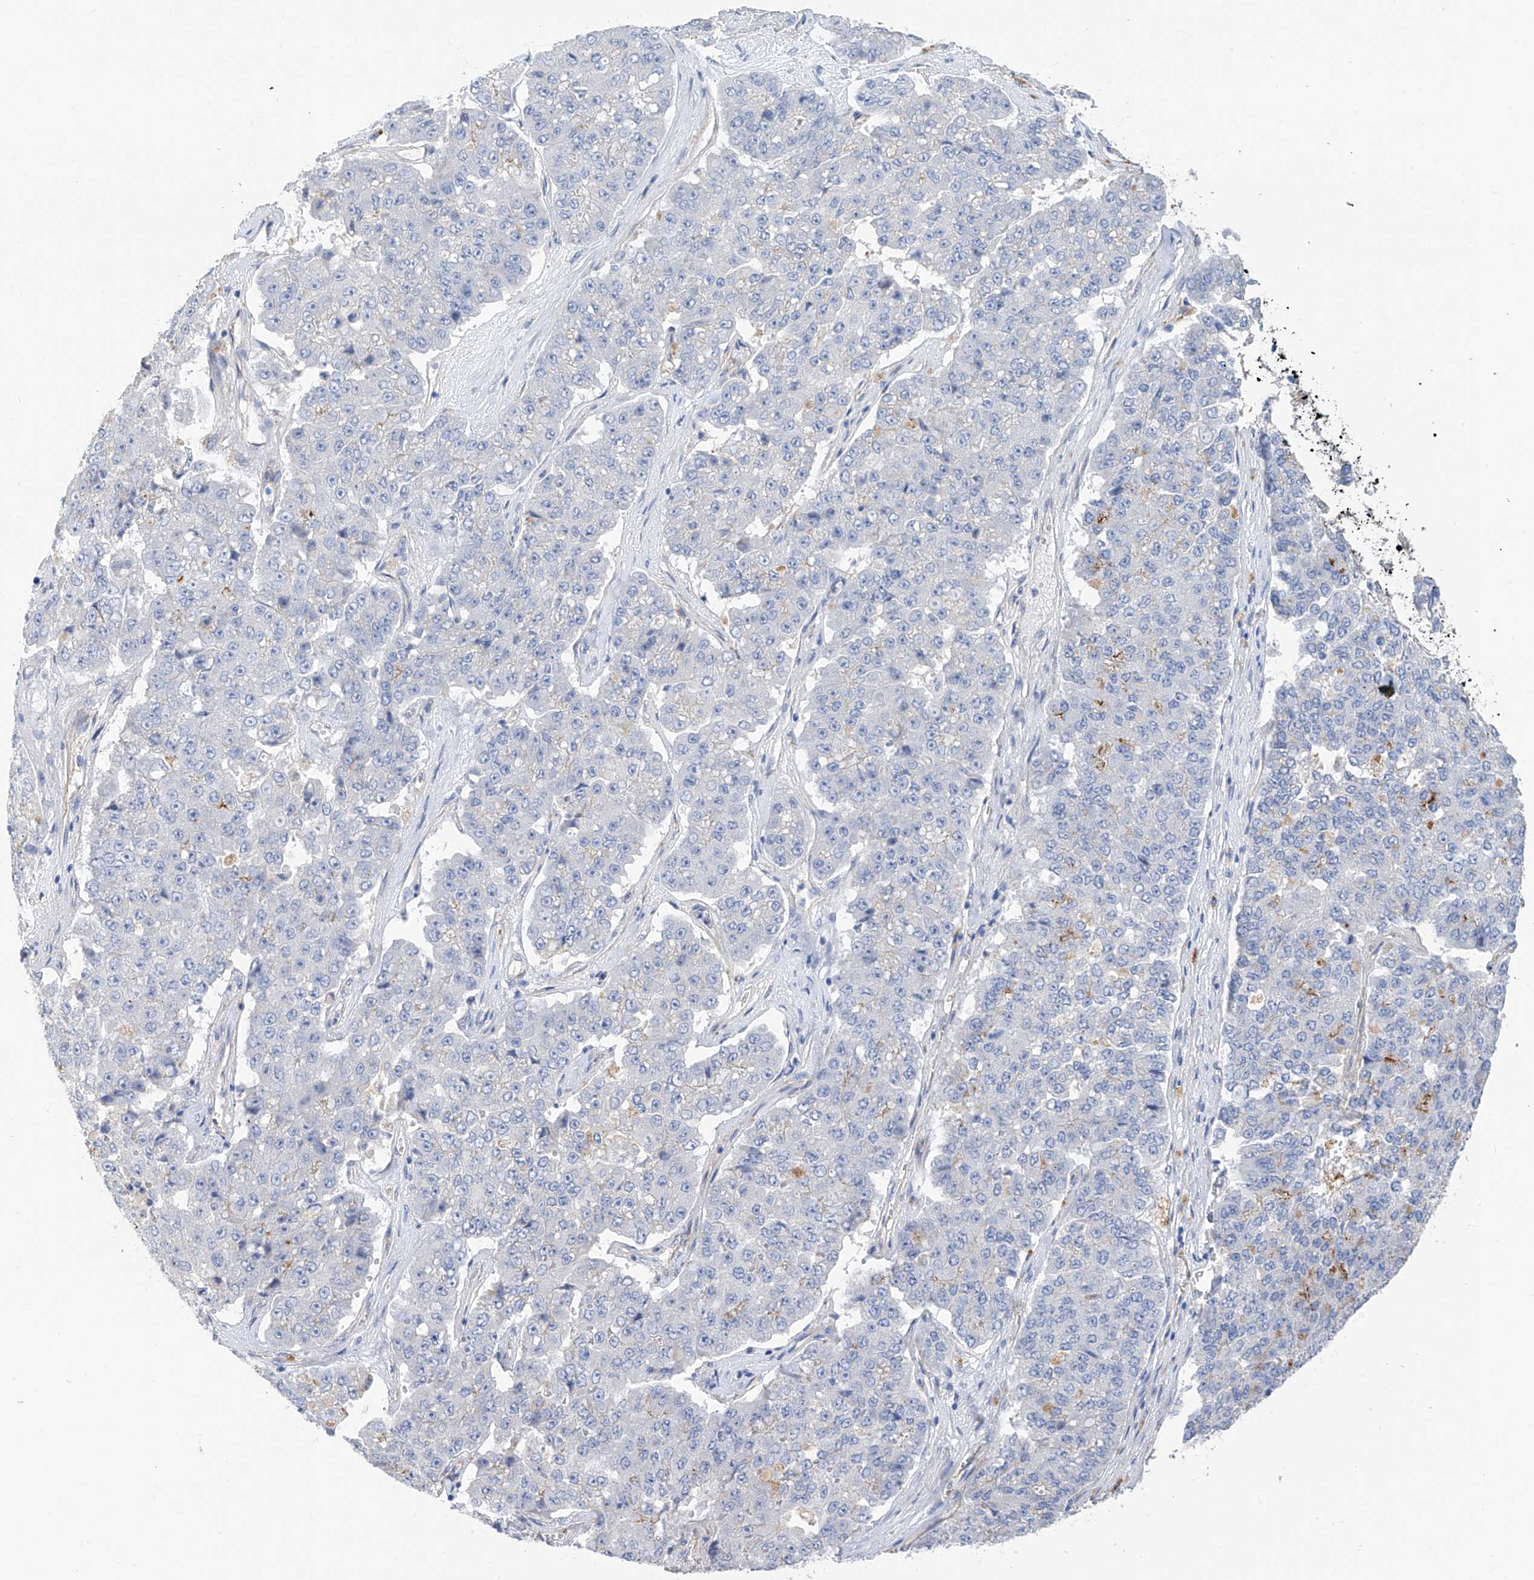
{"staining": {"intensity": "negative", "quantity": "none", "location": "none"}, "tissue": "pancreatic cancer", "cell_type": "Tumor cells", "image_type": "cancer", "snomed": [{"axis": "morphology", "description": "Adenocarcinoma, NOS"}, {"axis": "topography", "description": "Pancreas"}], "caption": "This is an immunohistochemistry (IHC) image of human pancreatic cancer (adenocarcinoma). There is no expression in tumor cells.", "gene": "ITGA9", "patient": {"sex": "male", "age": 50}}